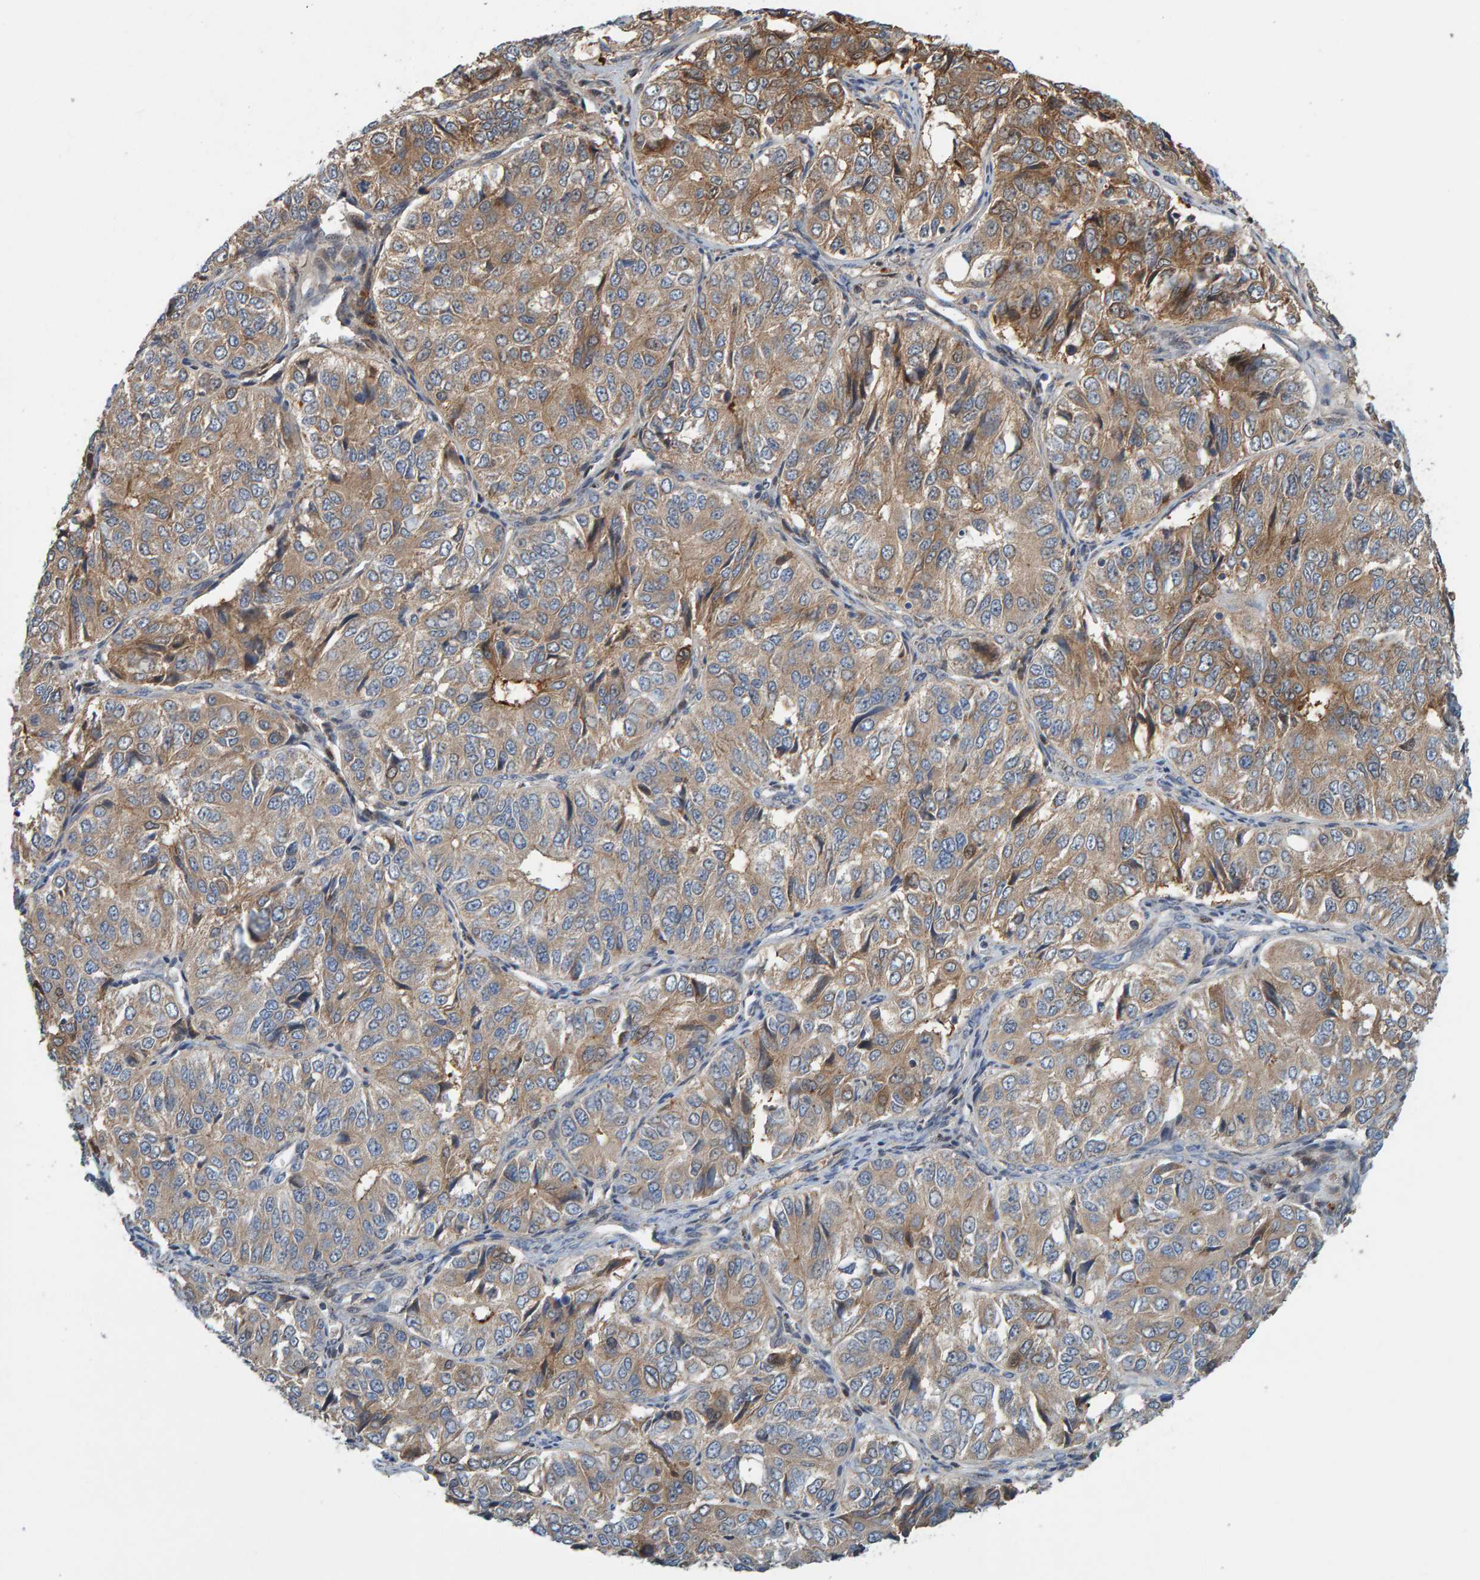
{"staining": {"intensity": "moderate", "quantity": "25%-75%", "location": "cytoplasmic/membranous"}, "tissue": "ovarian cancer", "cell_type": "Tumor cells", "image_type": "cancer", "snomed": [{"axis": "morphology", "description": "Carcinoma, endometroid"}, {"axis": "topography", "description": "Ovary"}], "caption": "An immunohistochemistry micrograph of neoplastic tissue is shown. Protein staining in brown highlights moderate cytoplasmic/membranous positivity in ovarian cancer within tumor cells.", "gene": "KIAA0753", "patient": {"sex": "female", "age": 51}}